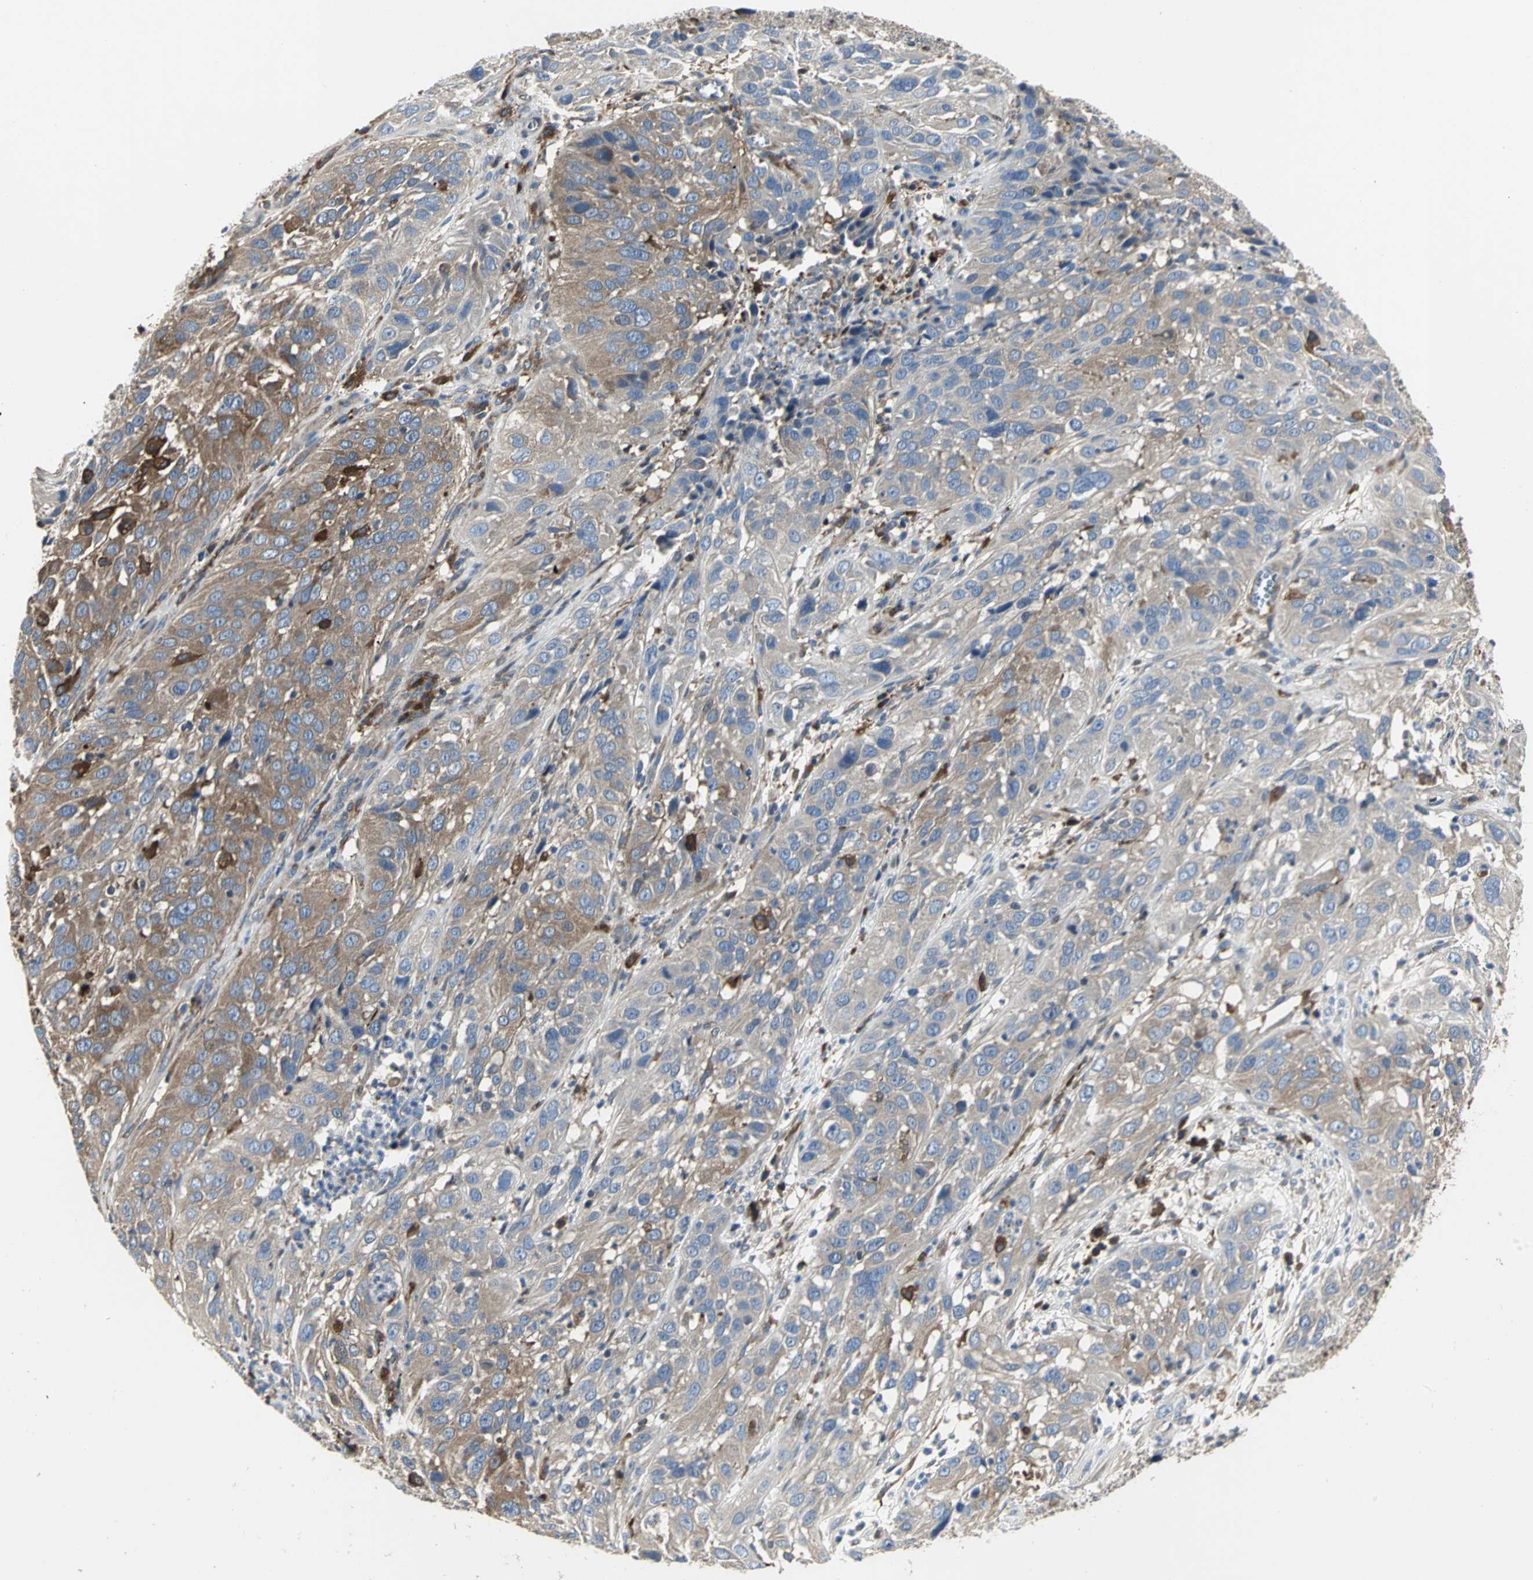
{"staining": {"intensity": "moderate", "quantity": ">75%", "location": "cytoplasmic/membranous"}, "tissue": "cervical cancer", "cell_type": "Tumor cells", "image_type": "cancer", "snomed": [{"axis": "morphology", "description": "Squamous cell carcinoma, NOS"}, {"axis": "topography", "description": "Cervix"}], "caption": "Protein expression analysis of cervical cancer (squamous cell carcinoma) shows moderate cytoplasmic/membranous staining in about >75% of tumor cells.", "gene": "CHRNB1", "patient": {"sex": "female", "age": 32}}